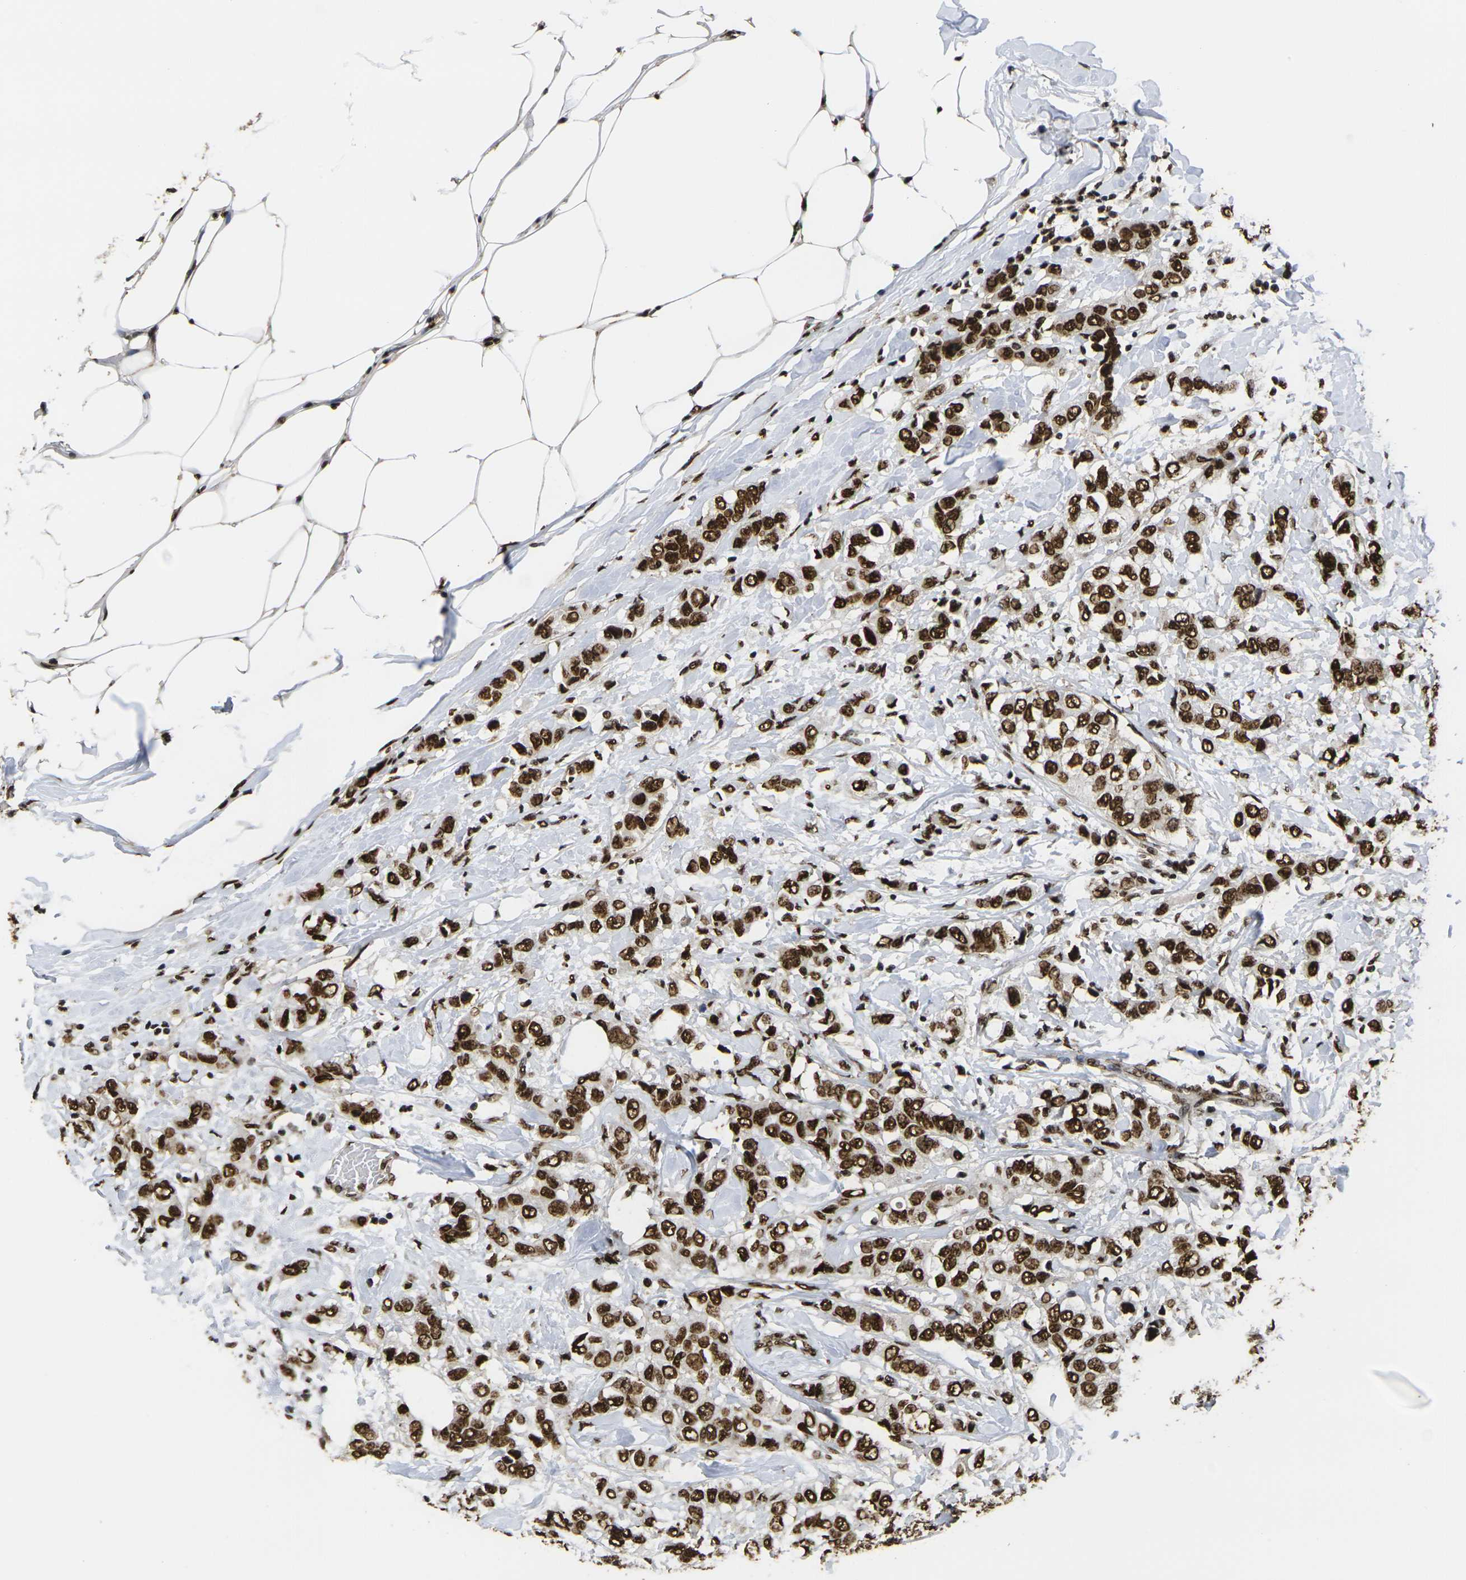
{"staining": {"intensity": "strong", "quantity": ">75%", "location": "nuclear"}, "tissue": "breast cancer", "cell_type": "Tumor cells", "image_type": "cancer", "snomed": [{"axis": "morphology", "description": "Duct carcinoma"}, {"axis": "topography", "description": "Breast"}], "caption": "Approximately >75% of tumor cells in breast invasive ductal carcinoma exhibit strong nuclear protein expression as visualized by brown immunohistochemical staining.", "gene": "SMARCC1", "patient": {"sex": "female", "age": 50}}